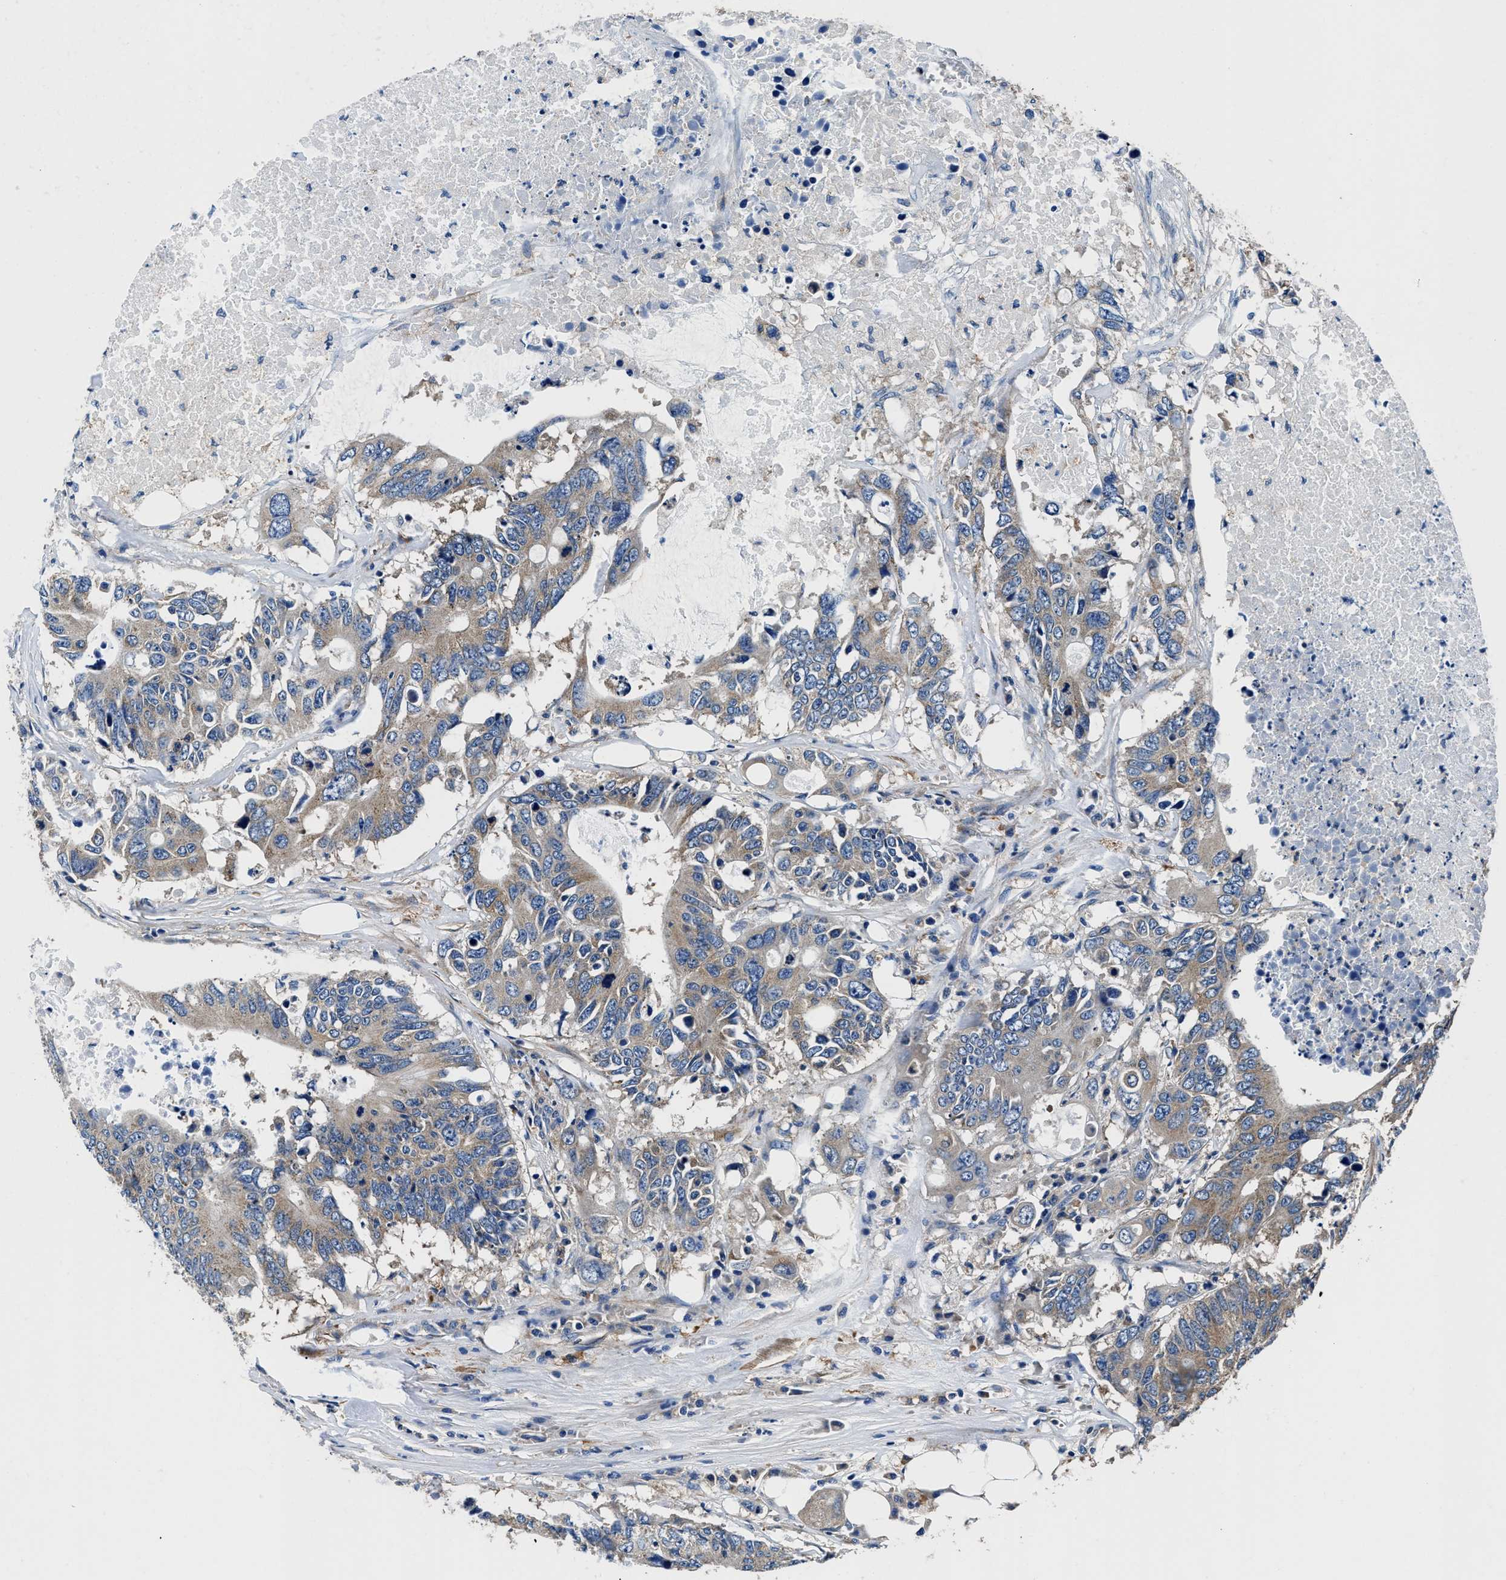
{"staining": {"intensity": "weak", "quantity": "25%-75%", "location": "cytoplasmic/membranous"}, "tissue": "colorectal cancer", "cell_type": "Tumor cells", "image_type": "cancer", "snomed": [{"axis": "morphology", "description": "Adenocarcinoma, NOS"}, {"axis": "topography", "description": "Colon"}], "caption": "Colorectal cancer (adenocarcinoma) was stained to show a protein in brown. There is low levels of weak cytoplasmic/membranous staining in about 25%-75% of tumor cells. (IHC, brightfield microscopy, high magnification).", "gene": "NEU1", "patient": {"sex": "male", "age": 71}}